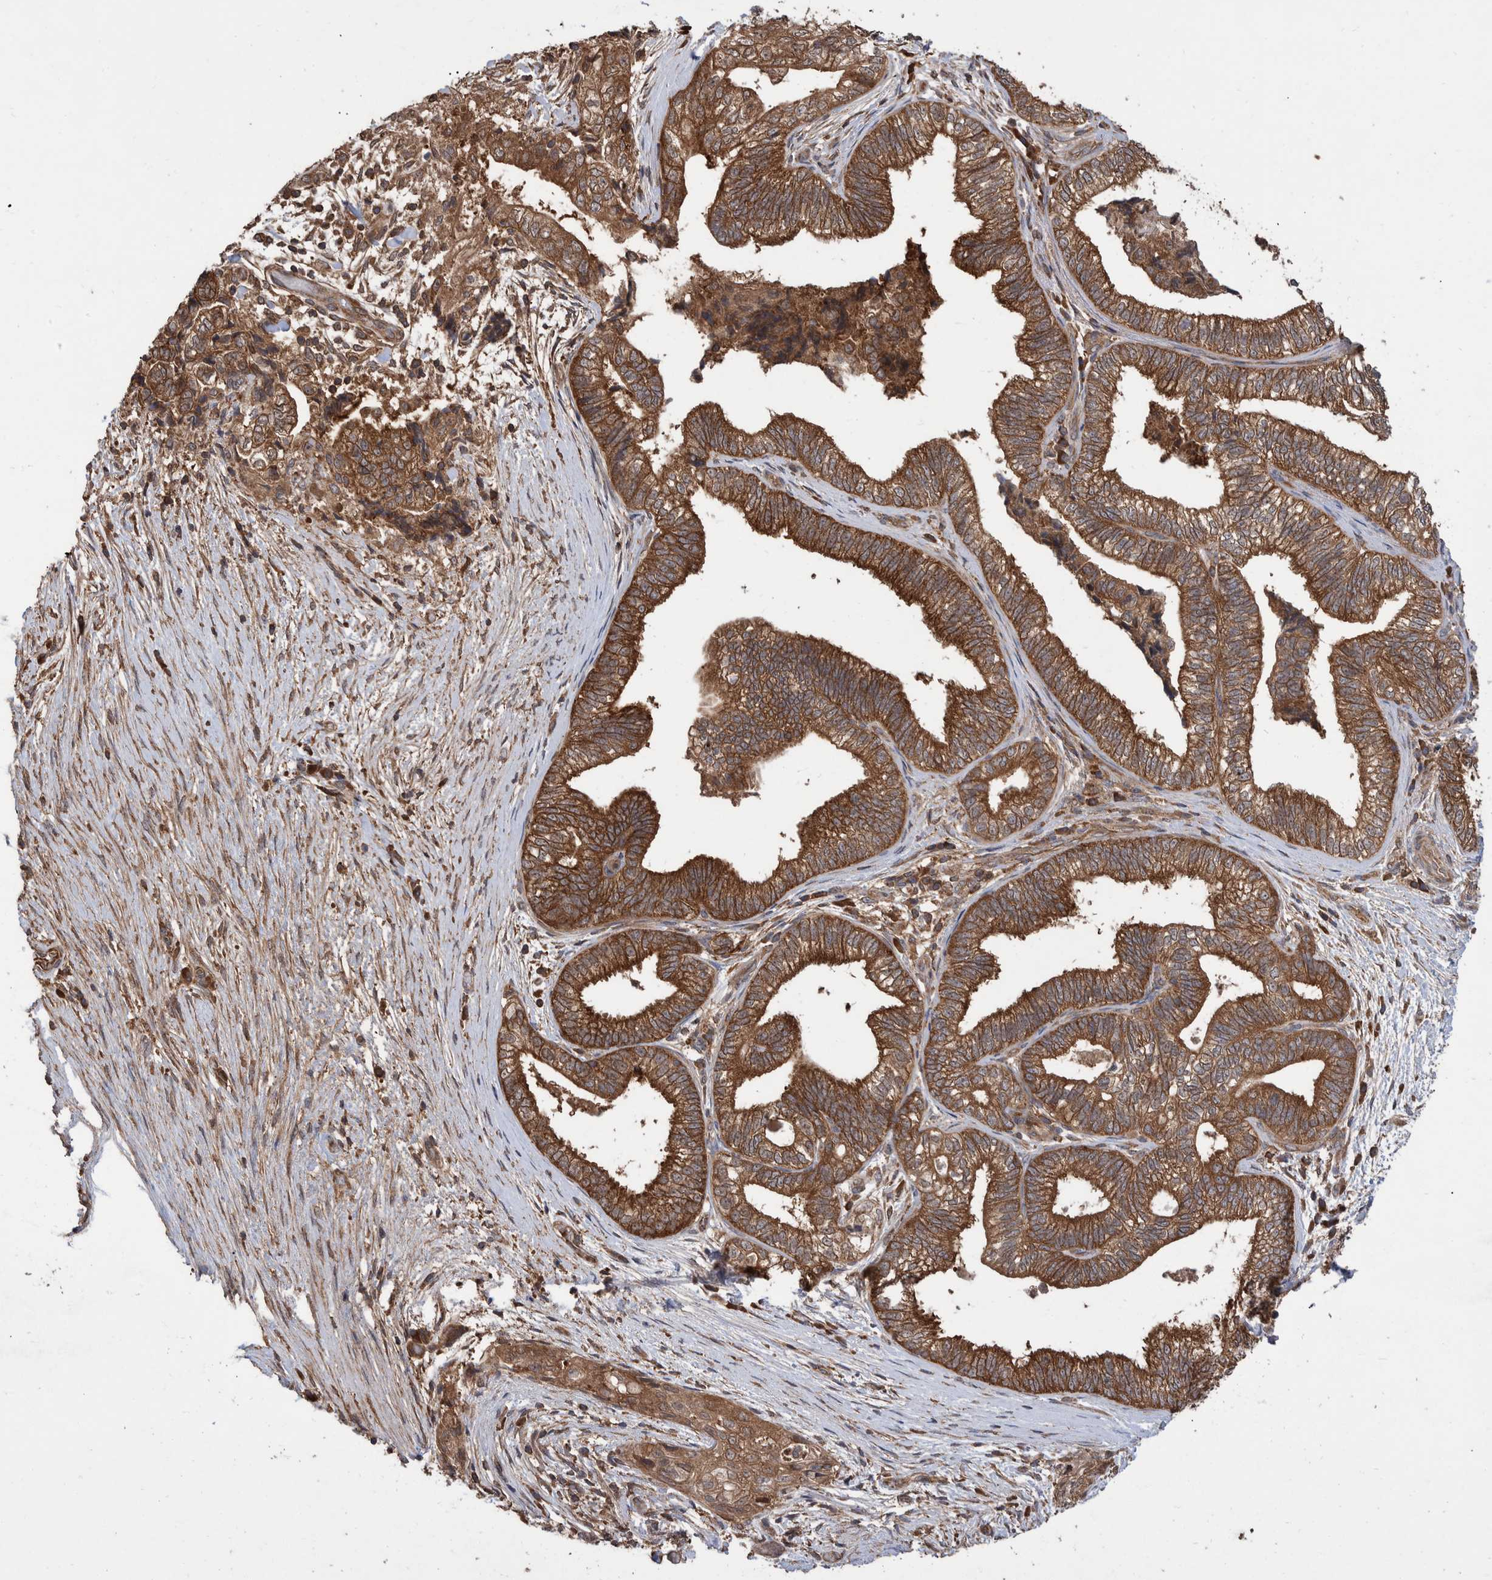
{"staining": {"intensity": "strong", "quantity": ">75%", "location": "cytoplasmic/membranous"}, "tissue": "pancreatic cancer", "cell_type": "Tumor cells", "image_type": "cancer", "snomed": [{"axis": "morphology", "description": "Adenocarcinoma, NOS"}, {"axis": "topography", "description": "Pancreas"}], "caption": "Immunohistochemistry image of neoplastic tissue: pancreatic cancer stained using IHC displays high levels of strong protein expression localized specifically in the cytoplasmic/membranous of tumor cells, appearing as a cytoplasmic/membranous brown color.", "gene": "VBP1", "patient": {"sex": "male", "age": 72}}